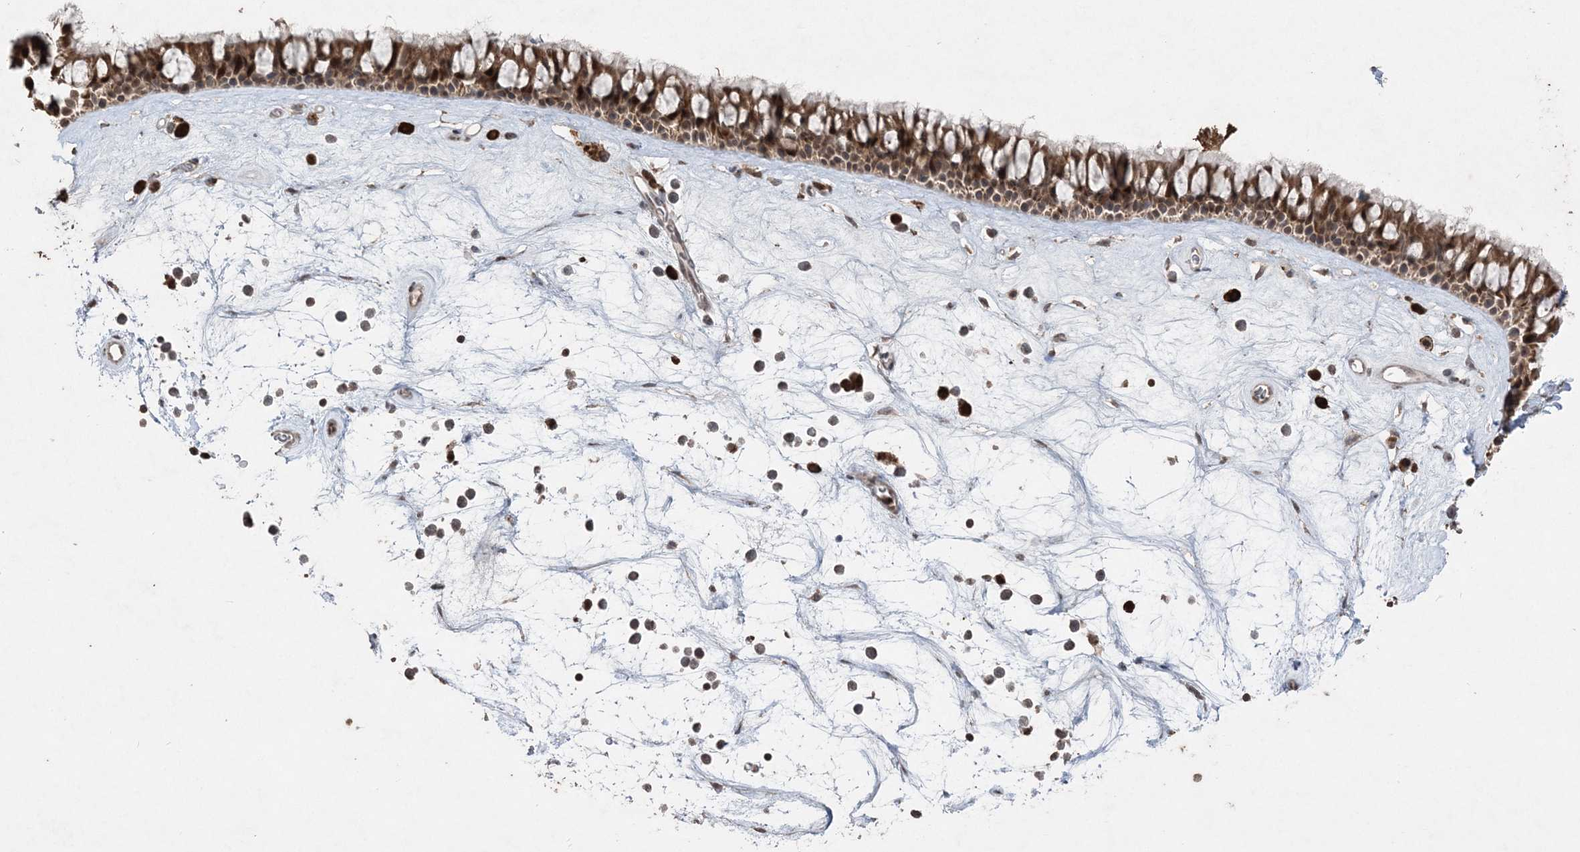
{"staining": {"intensity": "moderate", "quantity": ">75%", "location": "cytoplasmic/membranous,nuclear"}, "tissue": "nasopharynx", "cell_type": "Respiratory epithelial cells", "image_type": "normal", "snomed": [{"axis": "morphology", "description": "Normal tissue, NOS"}, {"axis": "topography", "description": "Nasopharynx"}], "caption": "DAB (3,3'-diaminobenzidine) immunohistochemical staining of normal nasopharynx shows moderate cytoplasmic/membranous,nuclear protein staining in about >75% of respiratory epithelial cells.", "gene": "SLU7", "patient": {"sex": "male", "age": 64}}